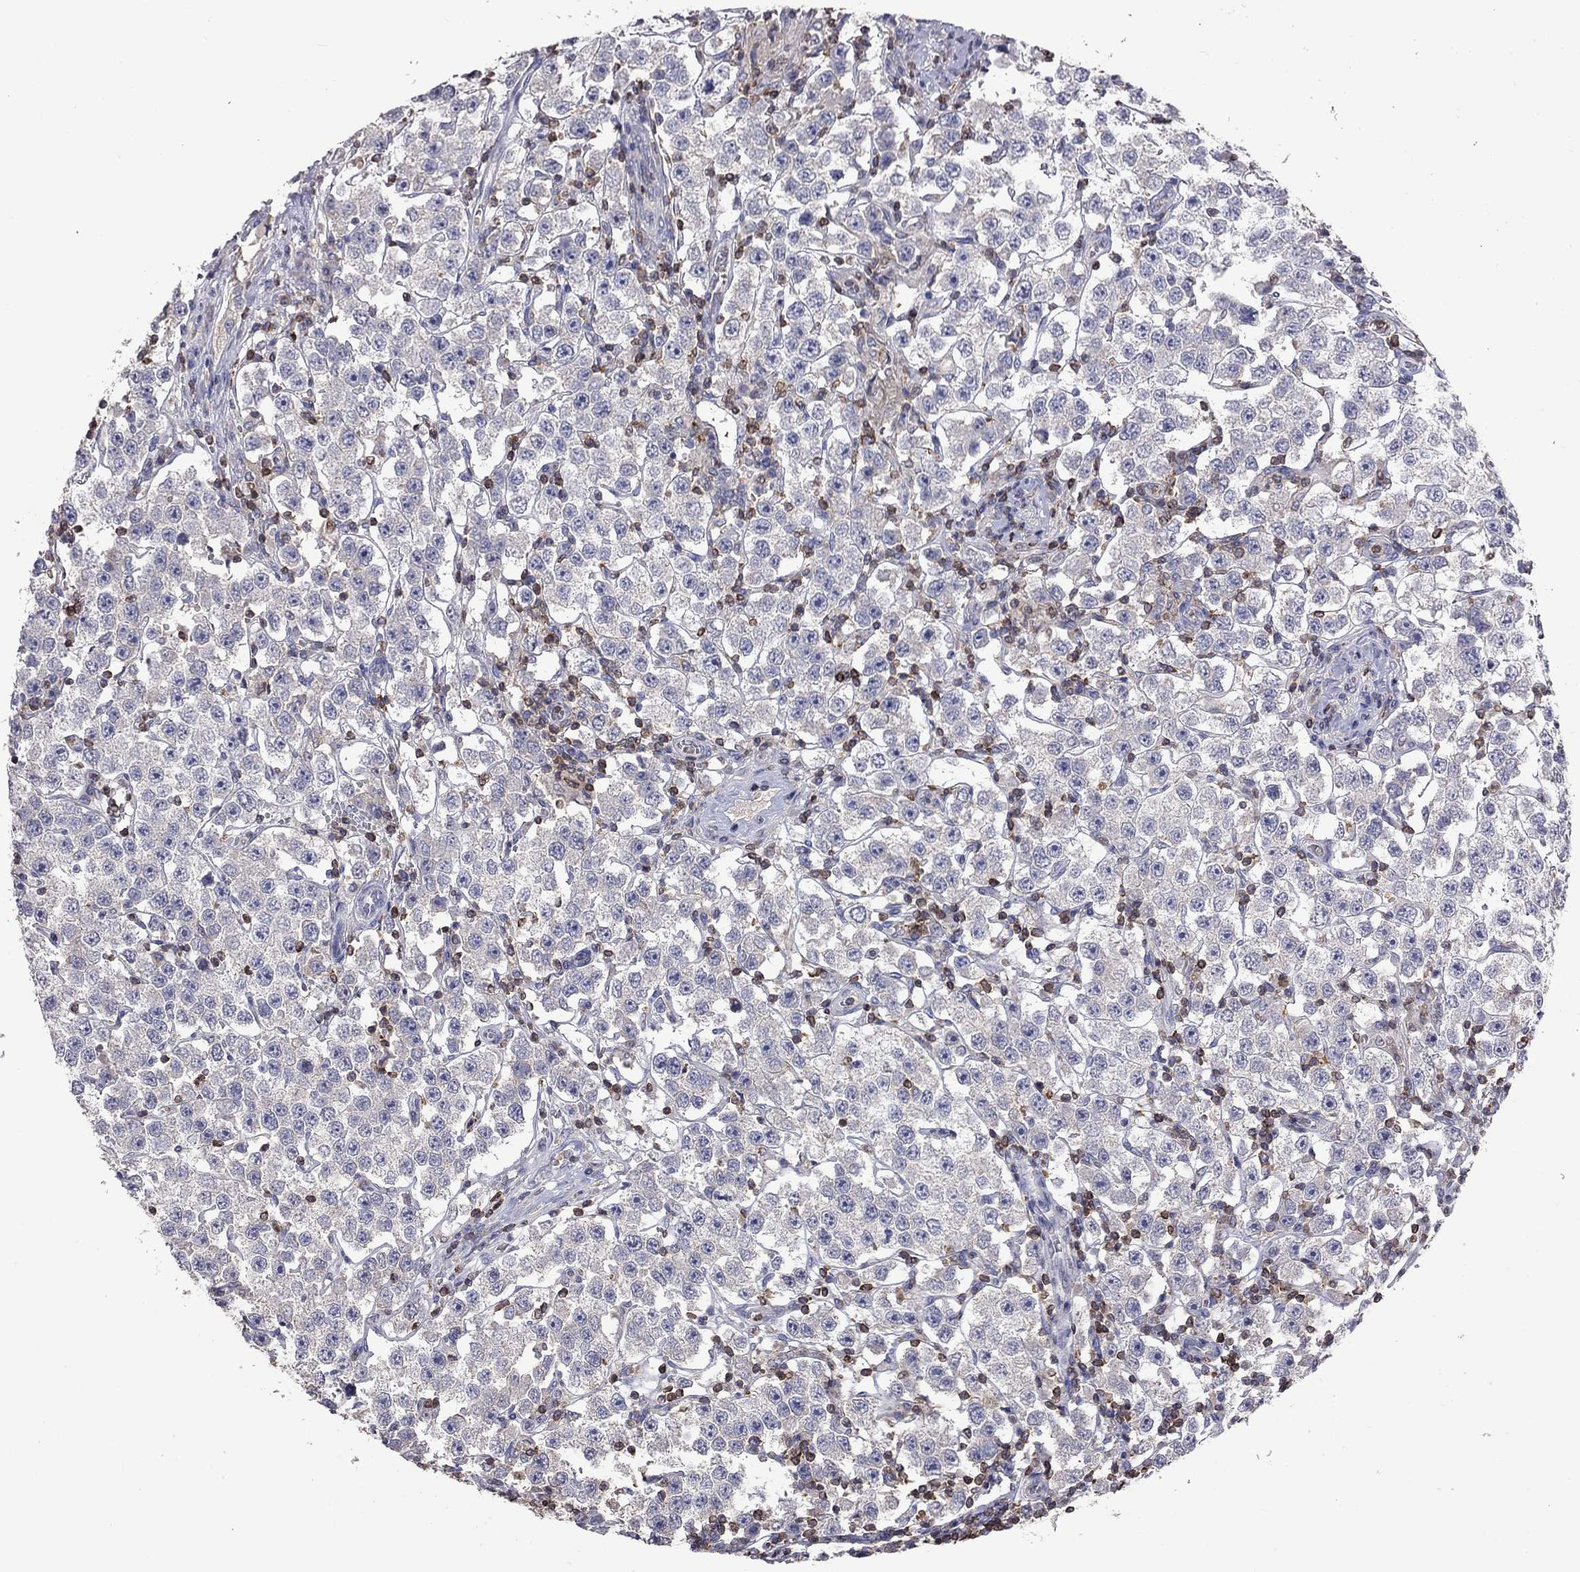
{"staining": {"intensity": "negative", "quantity": "none", "location": "none"}, "tissue": "testis cancer", "cell_type": "Tumor cells", "image_type": "cancer", "snomed": [{"axis": "morphology", "description": "Seminoma, NOS"}, {"axis": "topography", "description": "Testis"}], "caption": "This image is of testis cancer (seminoma) stained with immunohistochemistry to label a protein in brown with the nuclei are counter-stained blue. There is no expression in tumor cells. The staining is performed using DAB brown chromogen with nuclei counter-stained in using hematoxylin.", "gene": "IPCEF1", "patient": {"sex": "male", "age": 37}}